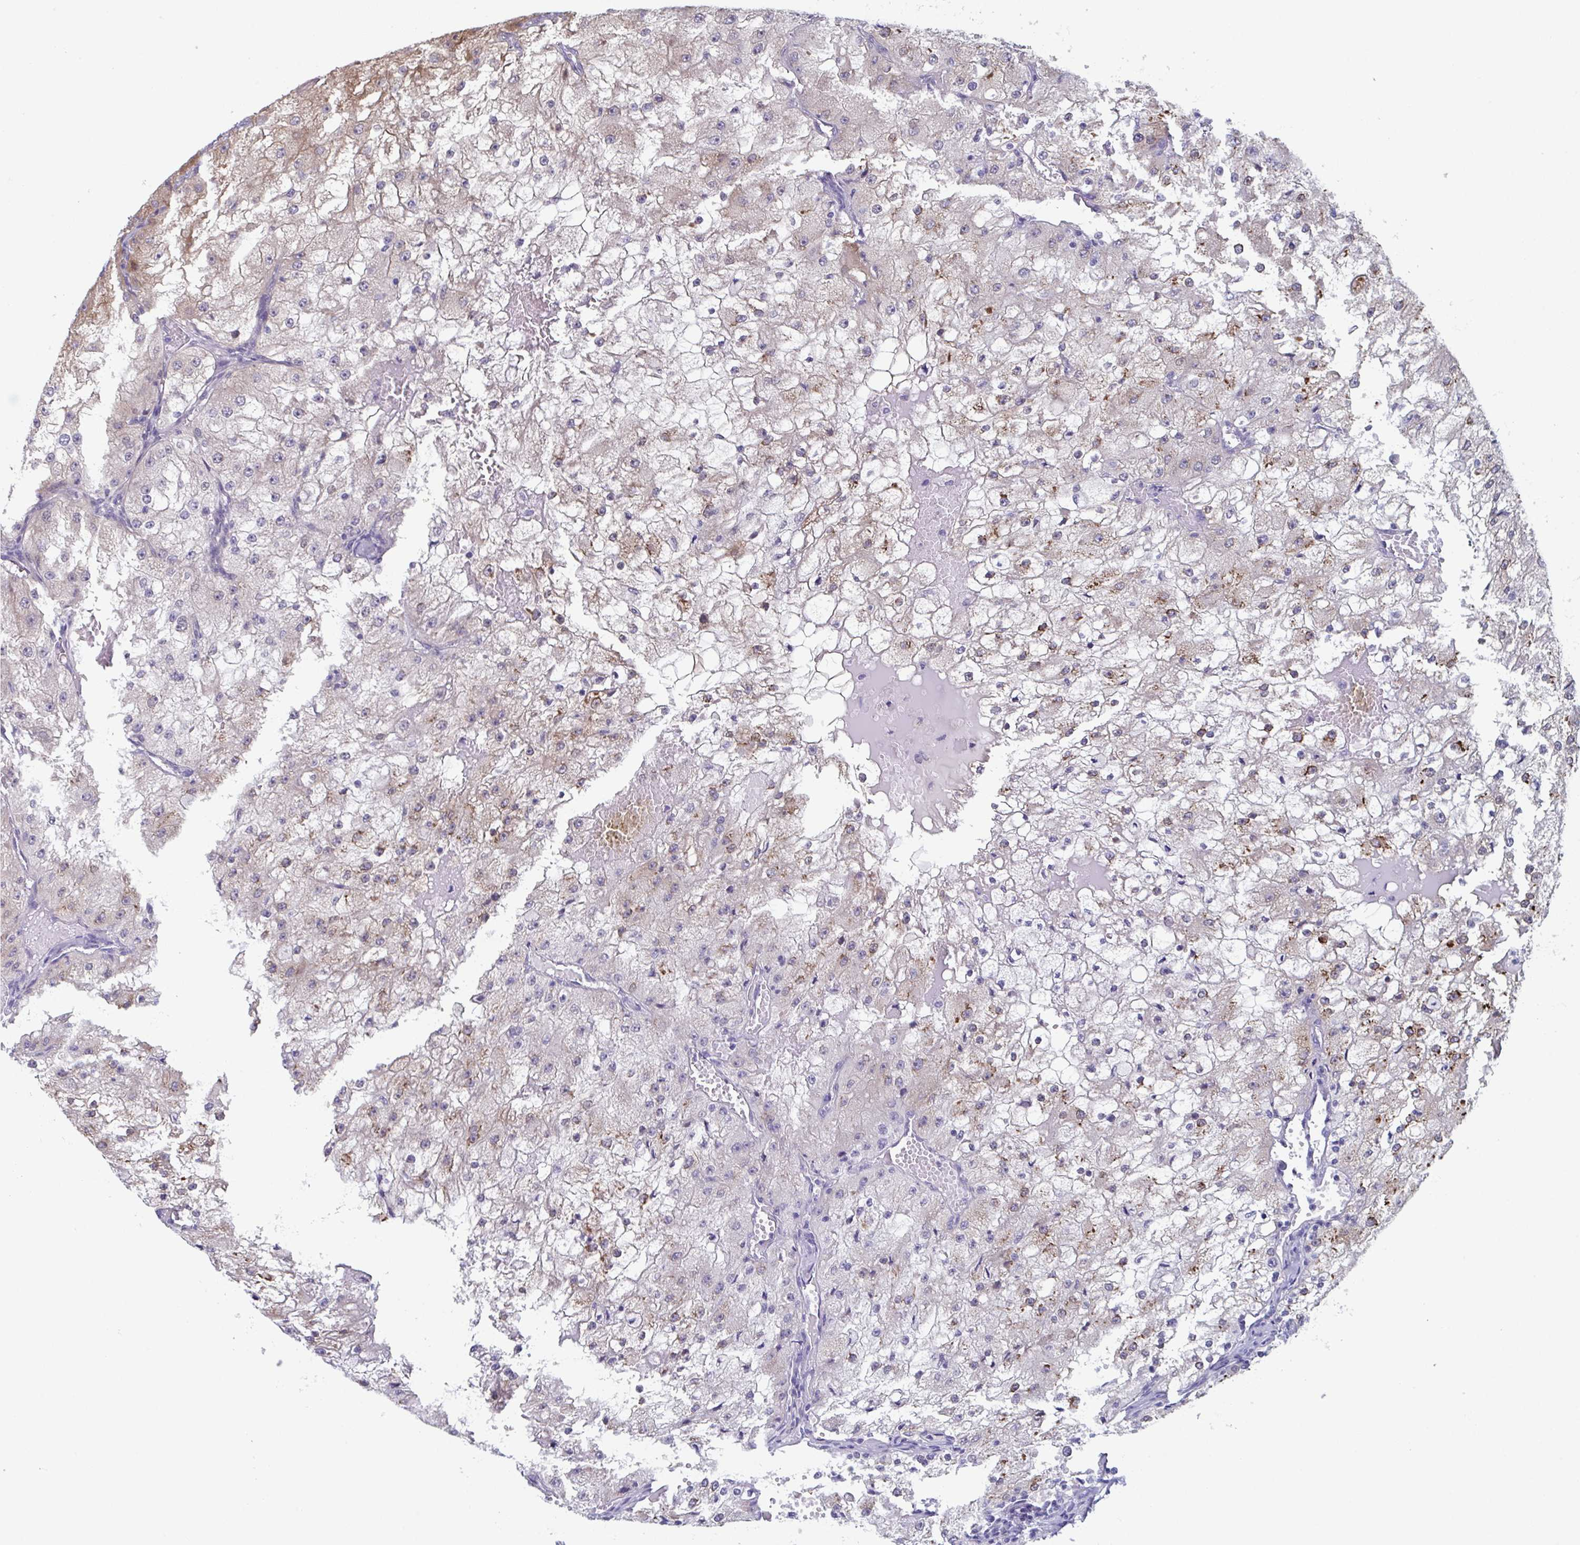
{"staining": {"intensity": "moderate", "quantity": "25%-75%", "location": "cytoplasmic/membranous"}, "tissue": "renal cancer", "cell_type": "Tumor cells", "image_type": "cancer", "snomed": [{"axis": "morphology", "description": "Adenocarcinoma, NOS"}, {"axis": "topography", "description": "Kidney"}], "caption": "Protein staining displays moderate cytoplasmic/membranous expression in about 25%-75% of tumor cells in renal cancer (adenocarcinoma).", "gene": "RIOK1", "patient": {"sex": "female", "age": 74}}